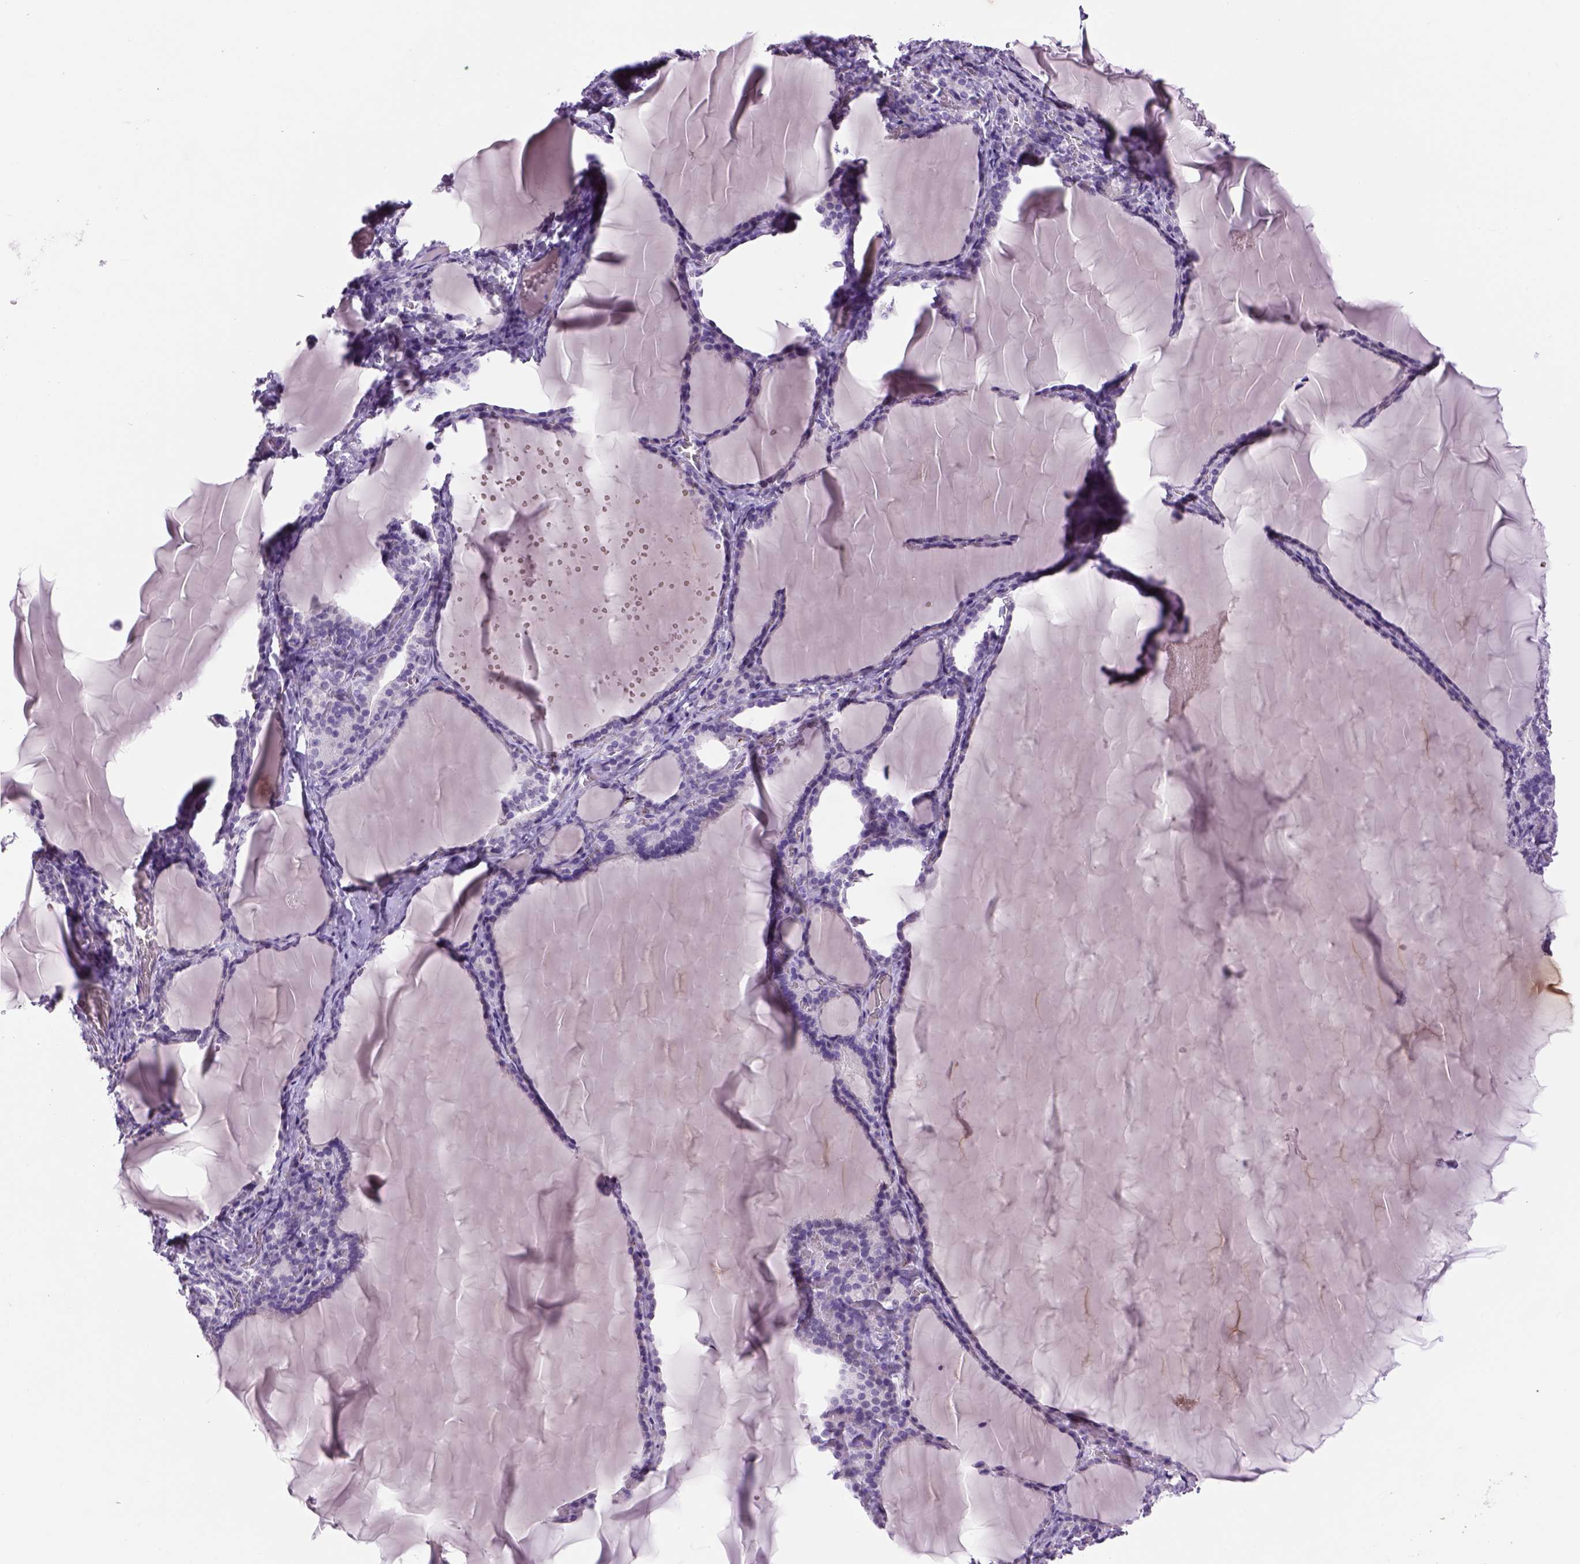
{"staining": {"intensity": "negative", "quantity": "none", "location": "none"}, "tissue": "thyroid gland", "cell_type": "Glandular cells", "image_type": "normal", "snomed": [{"axis": "morphology", "description": "Normal tissue, NOS"}, {"axis": "morphology", "description": "Hyperplasia, NOS"}, {"axis": "topography", "description": "Thyroid gland"}], "caption": "This is an immunohistochemistry (IHC) micrograph of normal human thyroid gland. There is no positivity in glandular cells.", "gene": "DBH", "patient": {"sex": "female", "age": 27}}